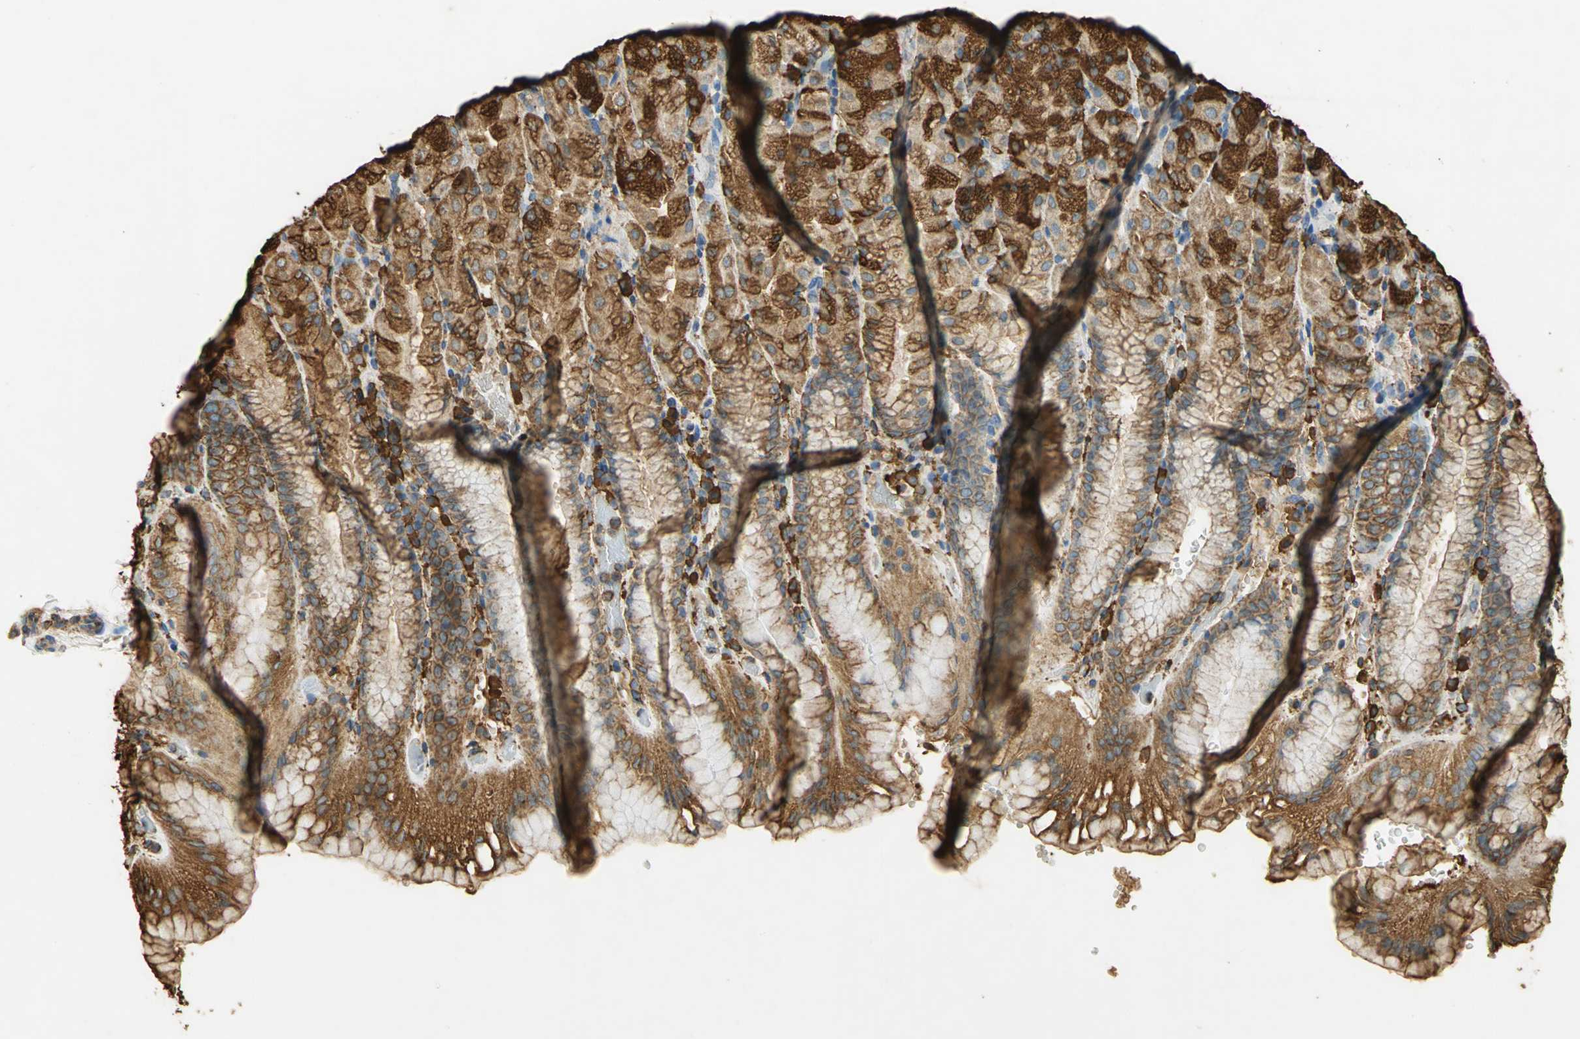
{"staining": {"intensity": "moderate", "quantity": ">75%", "location": "cytoplasmic/membranous"}, "tissue": "stomach", "cell_type": "Glandular cells", "image_type": "normal", "snomed": [{"axis": "morphology", "description": "Normal tissue, NOS"}, {"axis": "topography", "description": "Stomach, upper"}, {"axis": "topography", "description": "Stomach"}], "caption": "Protein analysis of benign stomach demonstrates moderate cytoplasmic/membranous positivity in approximately >75% of glandular cells. The staining was performed using DAB (3,3'-diaminobenzidine) to visualize the protein expression in brown, while the nuclei were stained in blue with hematoxylin (Magnification: 20x).", "gene": "HSP90B1", "patient": {"sex": "male", "age": 76}}